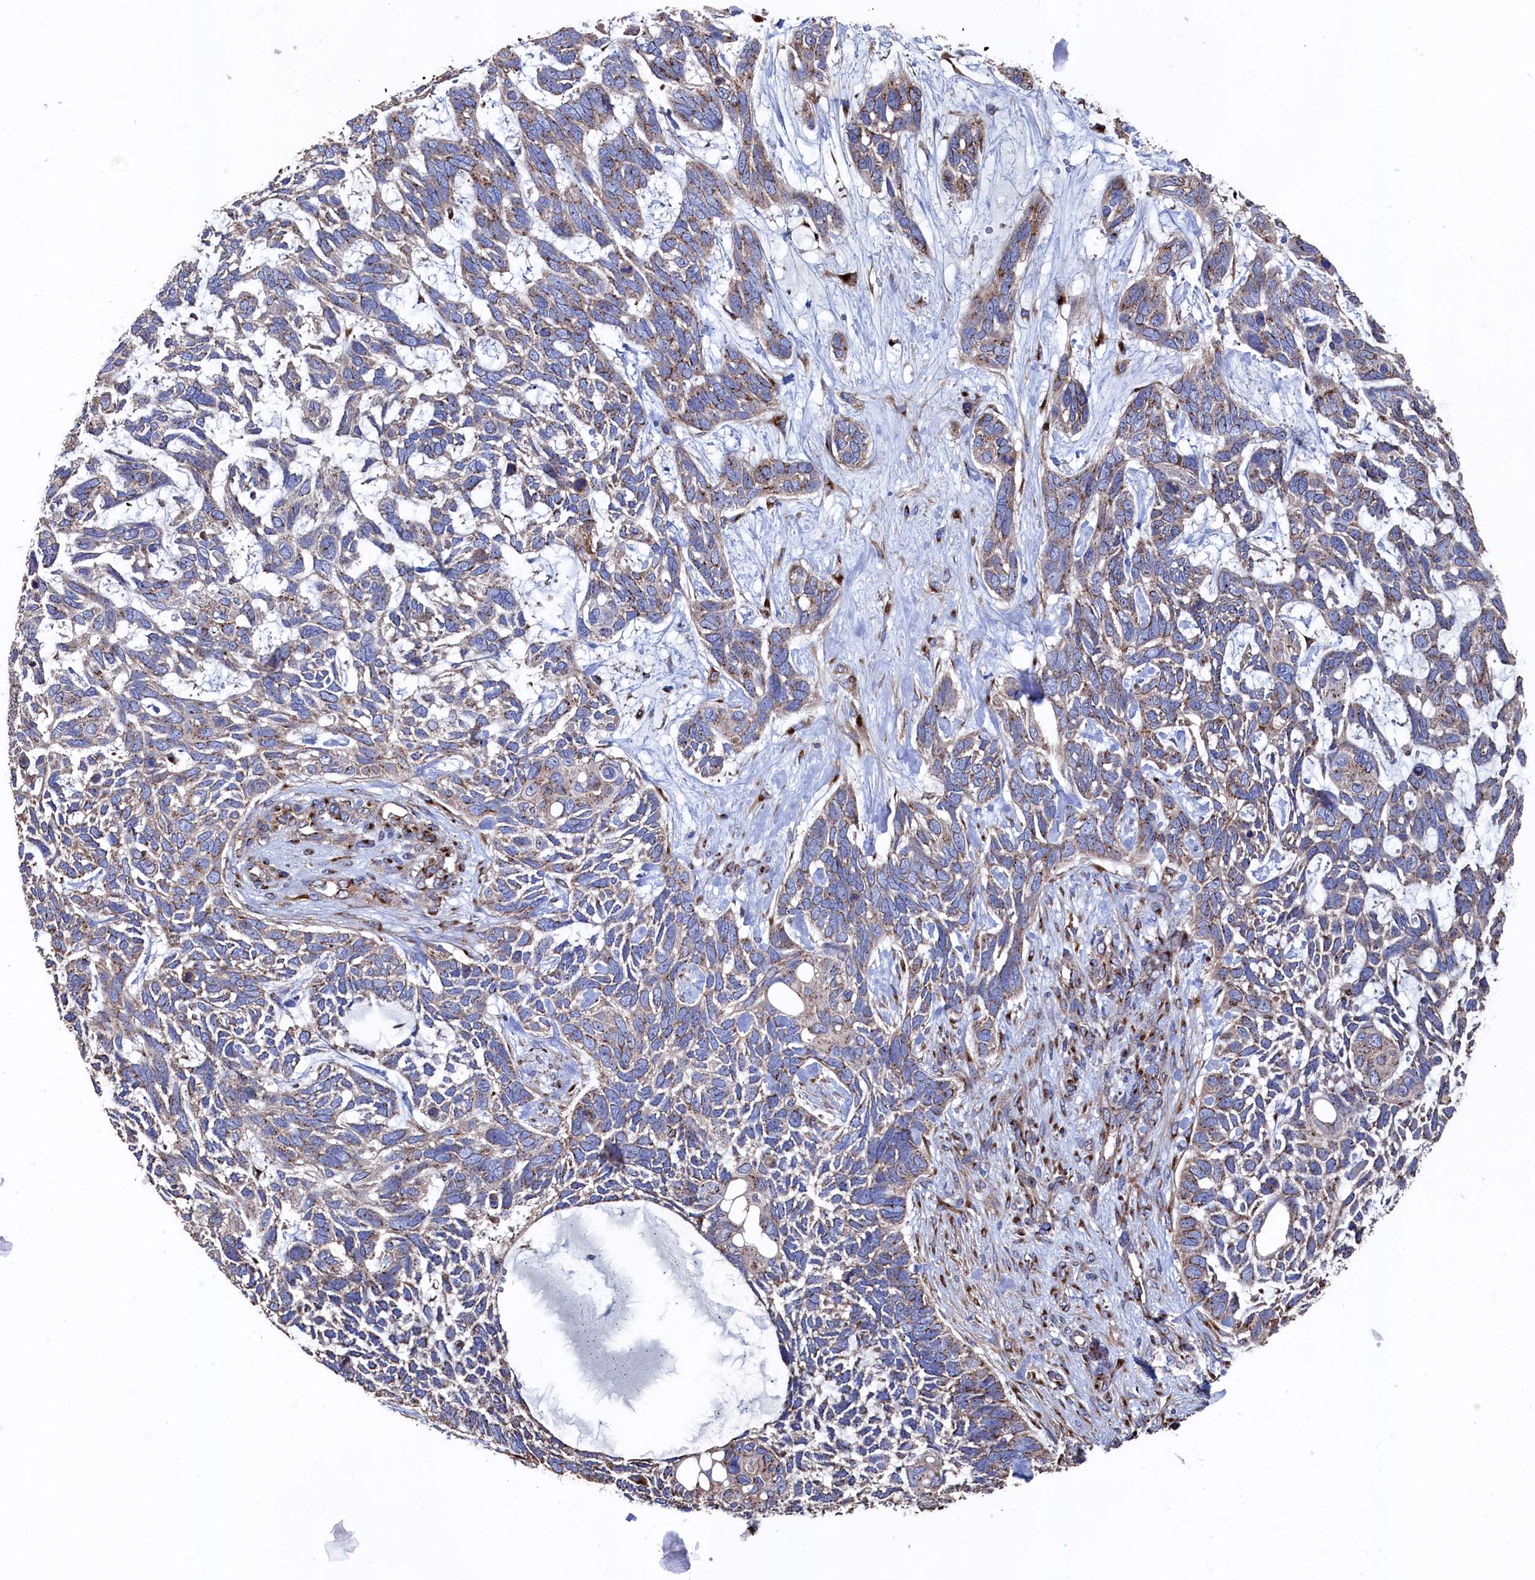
{"staining": {"intensity": "moderate", "quantity": "25%-75%", "location": "cytoplasmic/membranous"}, "tissue": "skin cancer", "cell_type": "Tumor cells", "image_type": "cancer", "snomed": [{"axis": "morphology", "description": "Basal cell carcinoma"}, {"axis": "topography", "description": "Skin"}], "caption": "Basal cell carcinoma (skin) stained with immunohistochemistry displays moderate cytoplasmic/membranous staining in about 25%-75% of tumor cells. (DAB IHC with brightfield microscopy, high magnification).", "gene": "PRRC1", "patient": {"sex": "male", "age": 88}}